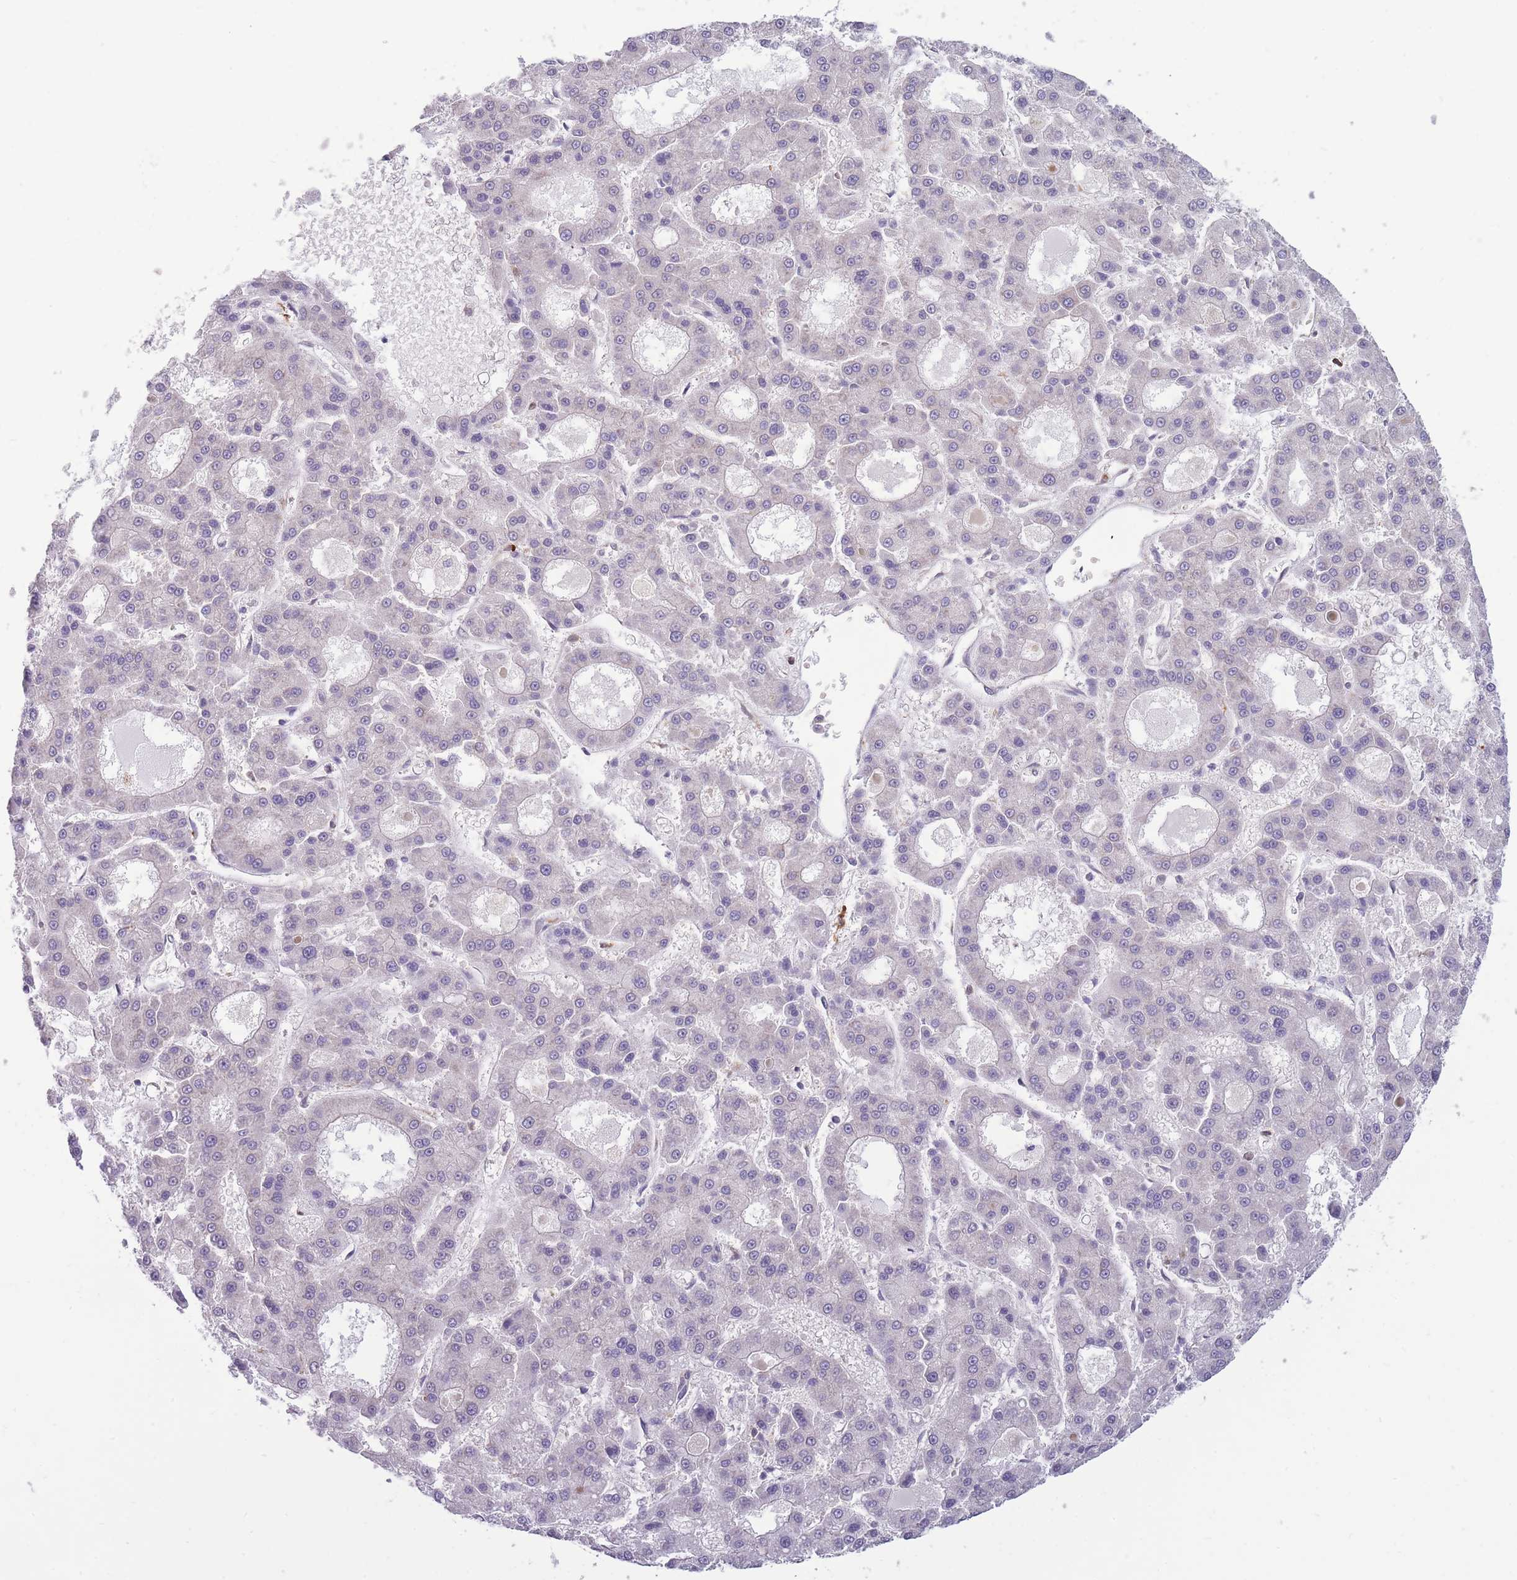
{"staining": {"intensity": "negative", "quantity": "none", "location": "none"}, "tissue": "liver cancer", "cell_type": "Tumor cells", "image_type": "cancer", "snomed": [{"axis": "morphology", "description": "Carcinoma, Hepatocellular, NOS"}, {"axis": "topography", "description": "Liver"}], "caption": "Immunohistochemistry image of neoplastic tissue: human liver cancer (hepatocellular carcinoma) stained with DAB (3,3'-diaminobenzidine) demonstrates no significant protein positivity in tumor cells.", "gene": "TMEM121", "patient": {"sex": "male", "age": 70}}